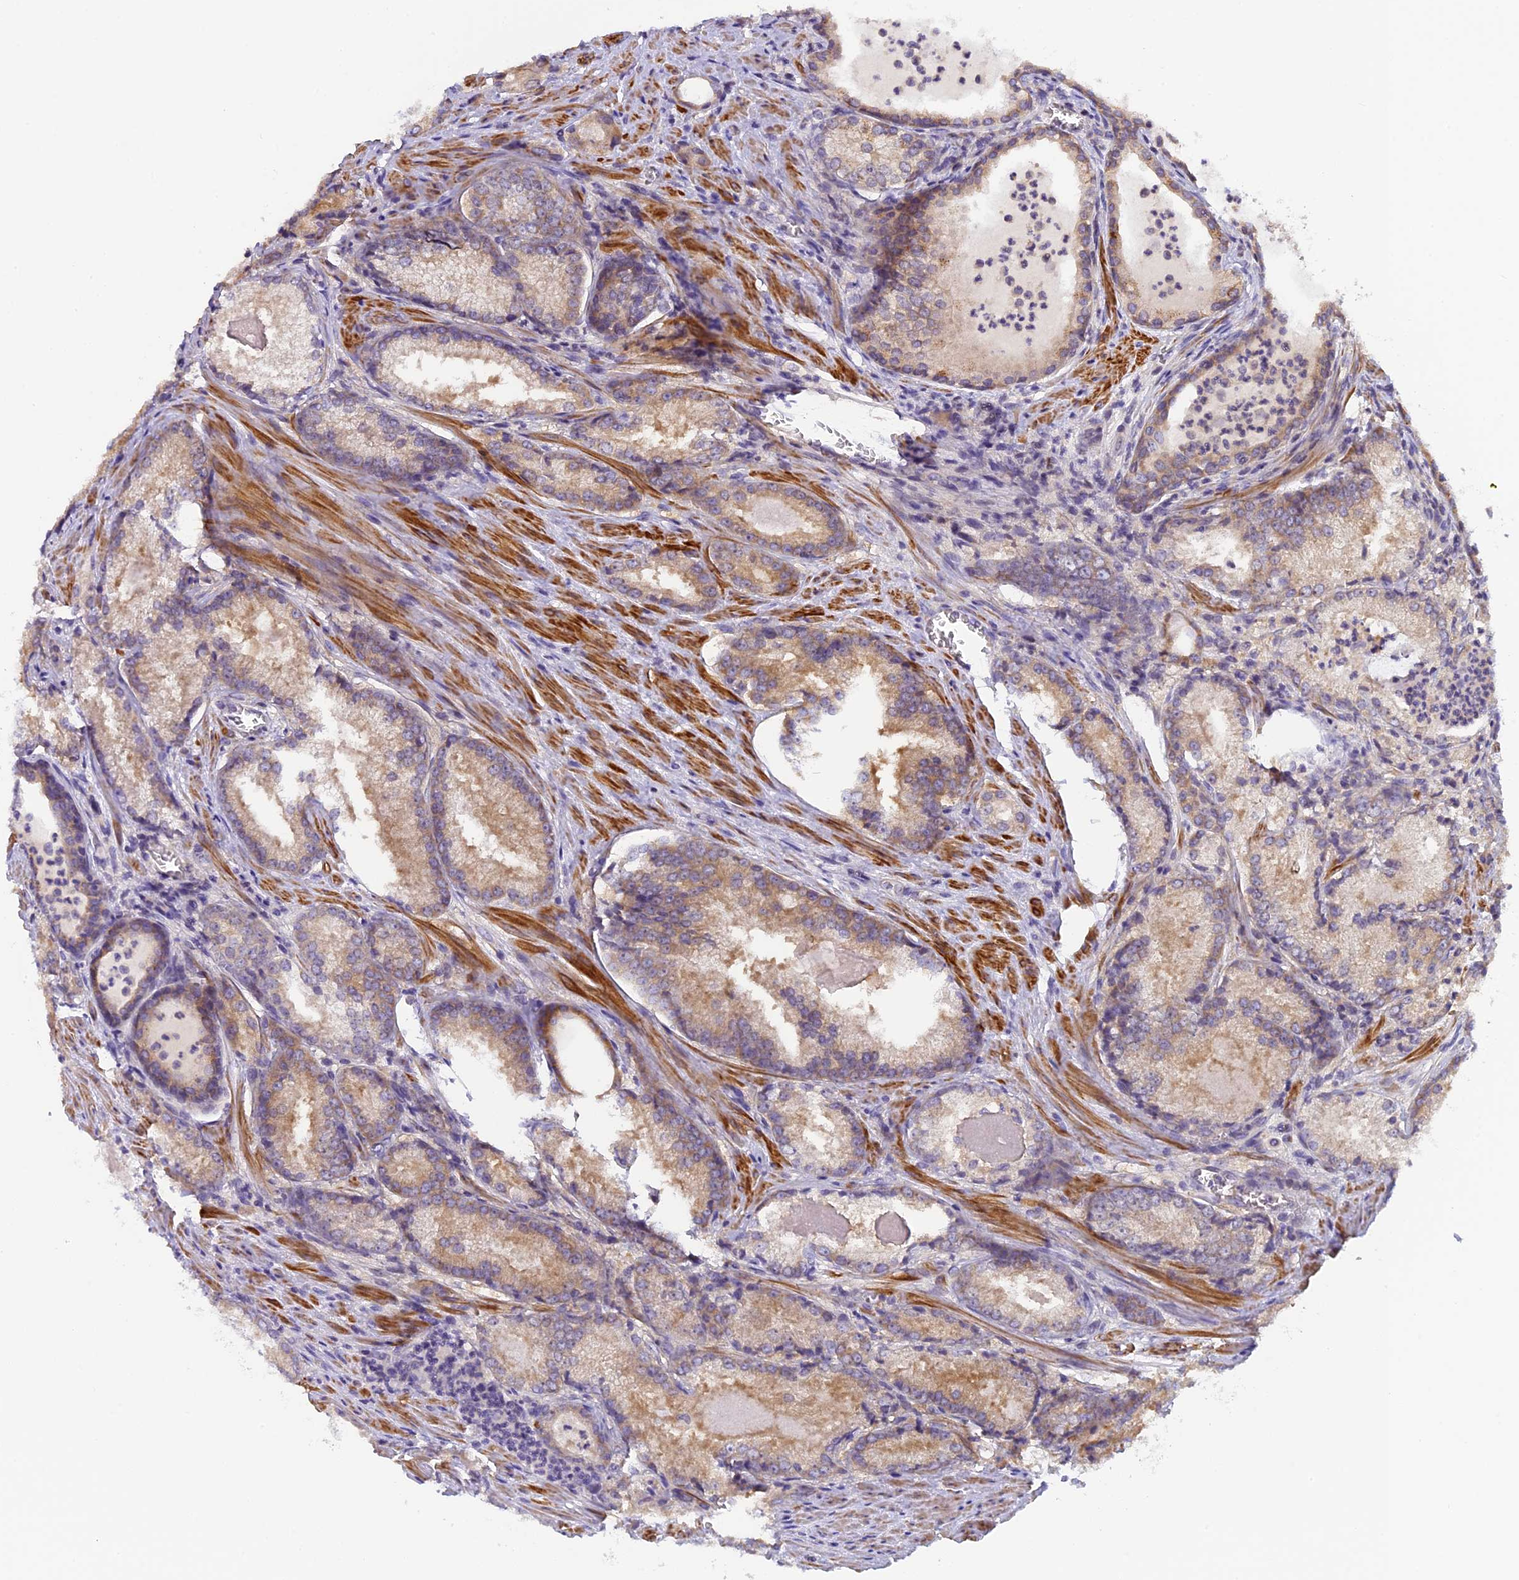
{"staining": {"intensity": "moderate", "quantity": "<25%", "location": "cytoplasmic/membranous"}, "tissue": "prostate cancer", "cell_type": "Tumor cells", "image_type": "cancer", "snomed": [{"axis": "morphology", "description": "Adenocarcinoma, Low grade"}, {"axis": "topography", "description": "Prostate"}], "caption": "Prostate adenocarcinoma (low-grade) was stained to show a protein in brown. There is low levels of moderate cytoplasmic/membranous expression in approximately <25% of tumor cells.", "gene": "FAM98C", "patient": {"sex": "male", "age": 54}}